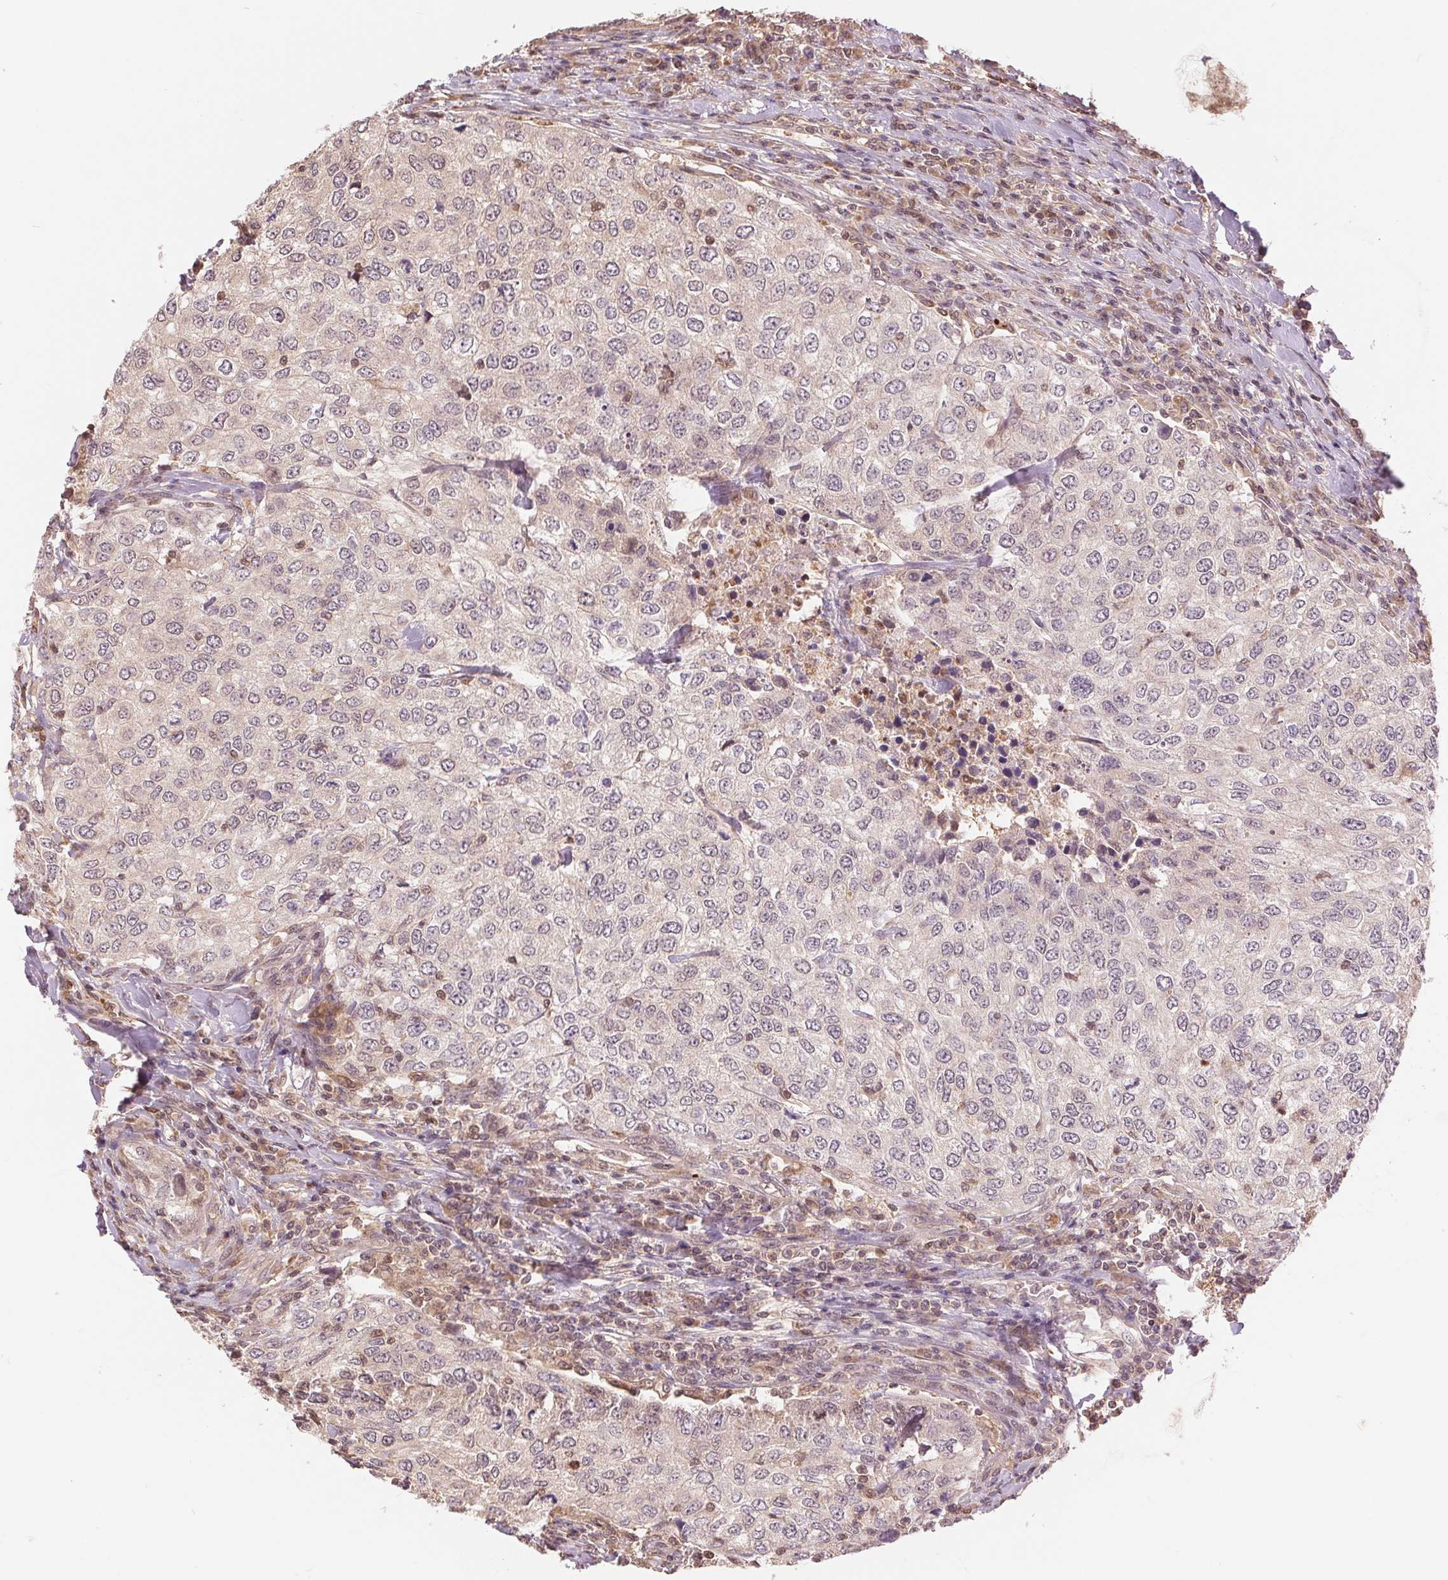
{"staining": {"intensity": "negative", "quantity": "none", "location": "none"}, "tissue": "urothelial cancer", "cell_type": "Tumor cells", "image_type": "cancer", "snomed": [{"axis": "morphology", "description": "Urothelial carcinoma, High grade"}, {"axis": "topography", "description": "Urinary bladder"}], "caption": "The histopathology image displays no significant positivity in tumor cells of high-grade urothelial carcinoma. The staining was performed using DAB (3,3'-diaminobenzidine) to visualize the protein expression in brown, while the nuclei were stained in blue with hematoxylin (Magnification: 20x).", "gene": "TMEM273", "patient": {"sex": "female", "age": 78}}